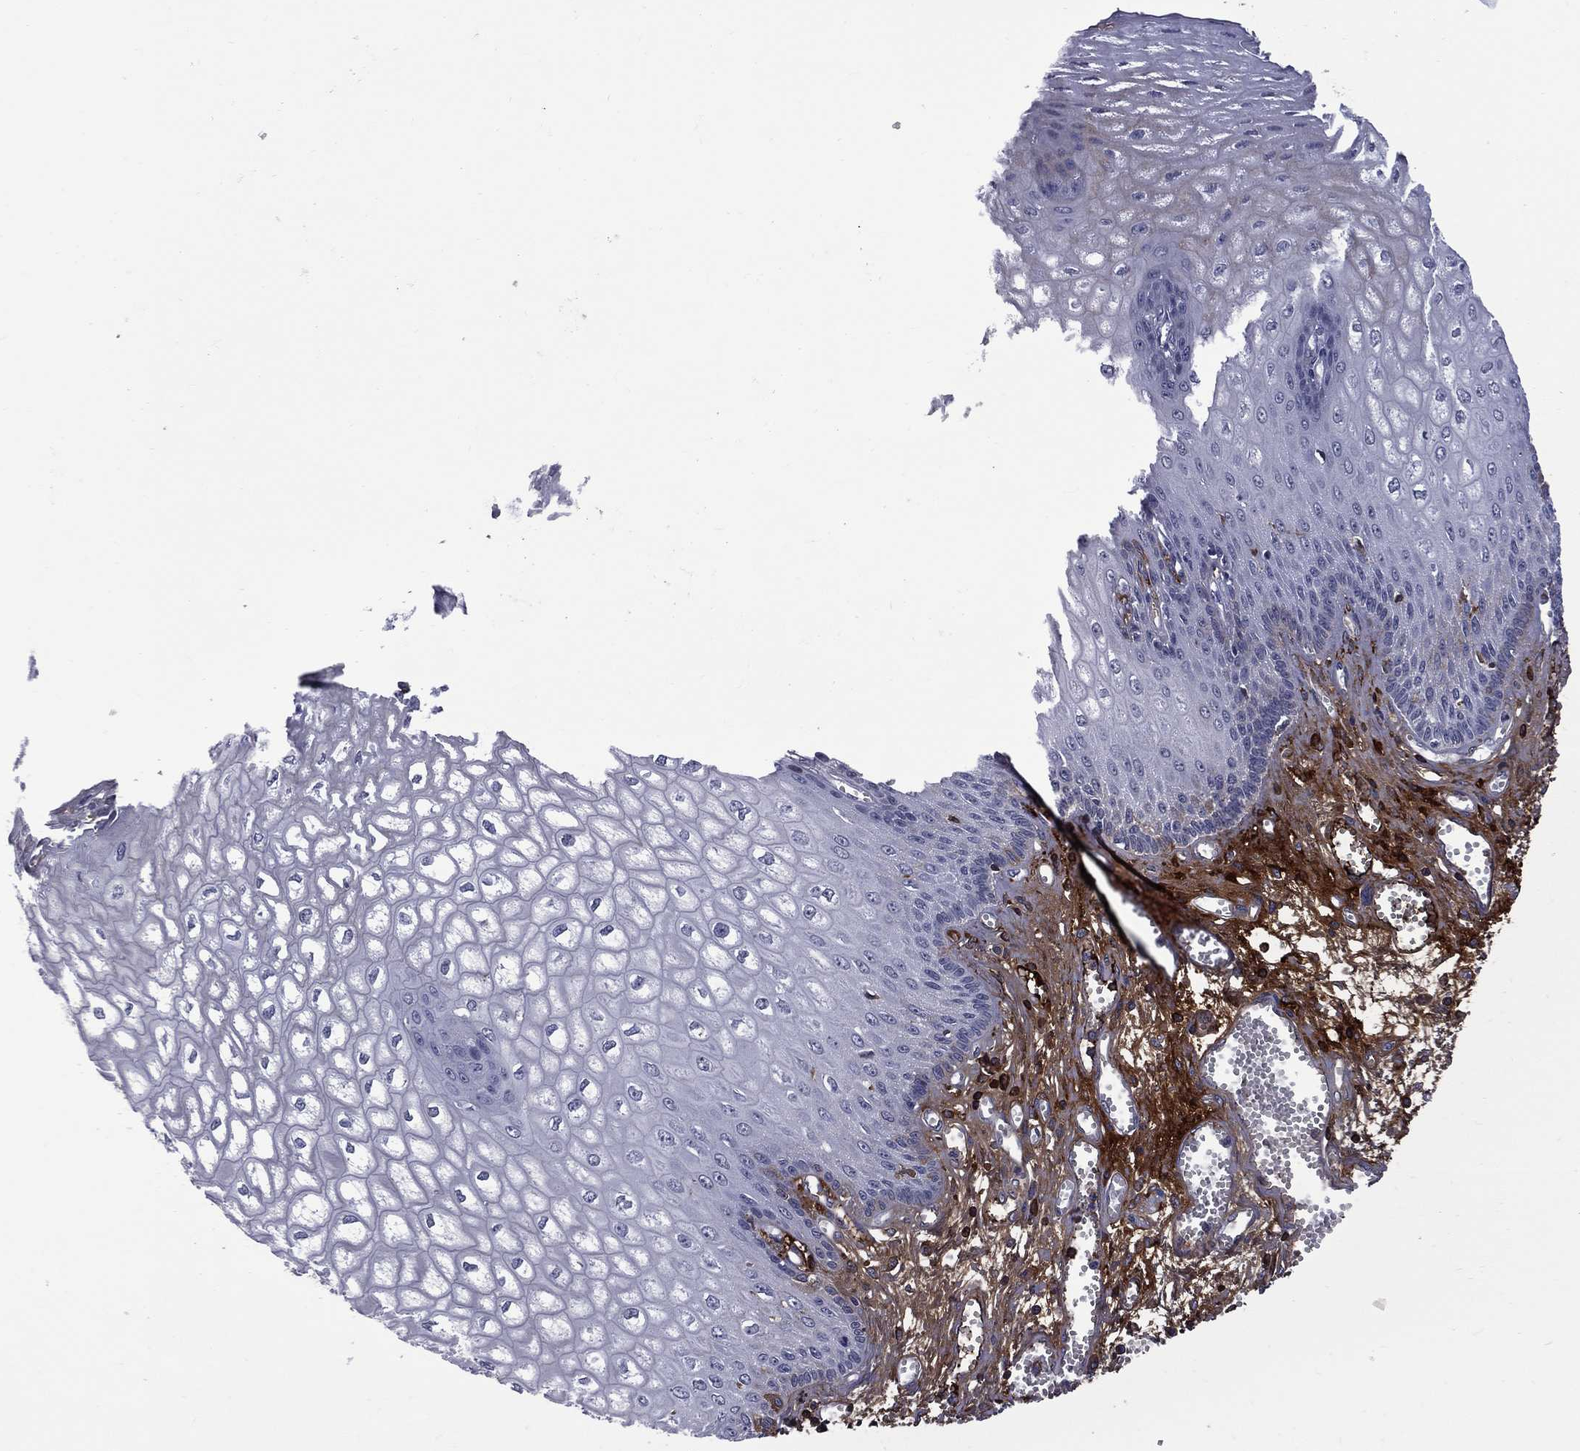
{"staining": {"intensity": "moderate", "quantity": "<25%", "location": "cytoplasmic/membranous"}, "tissue": "esophagus", "cell_type": "Squamous epithelial cells", "image_type": "normal", "snomed": [{"axis": "morphology", "description": "Normal tissue, NOS"}, {"axis": "topography", "description": "Esophagus"}], "caption": "Esophagus stained with a brown dye displays moderate cytoplasmic/membranous positive expression in approximately <25% of squamous epithelial cells.", "gene": "FGG", "patient": {"sex": "male", "age": 58}}